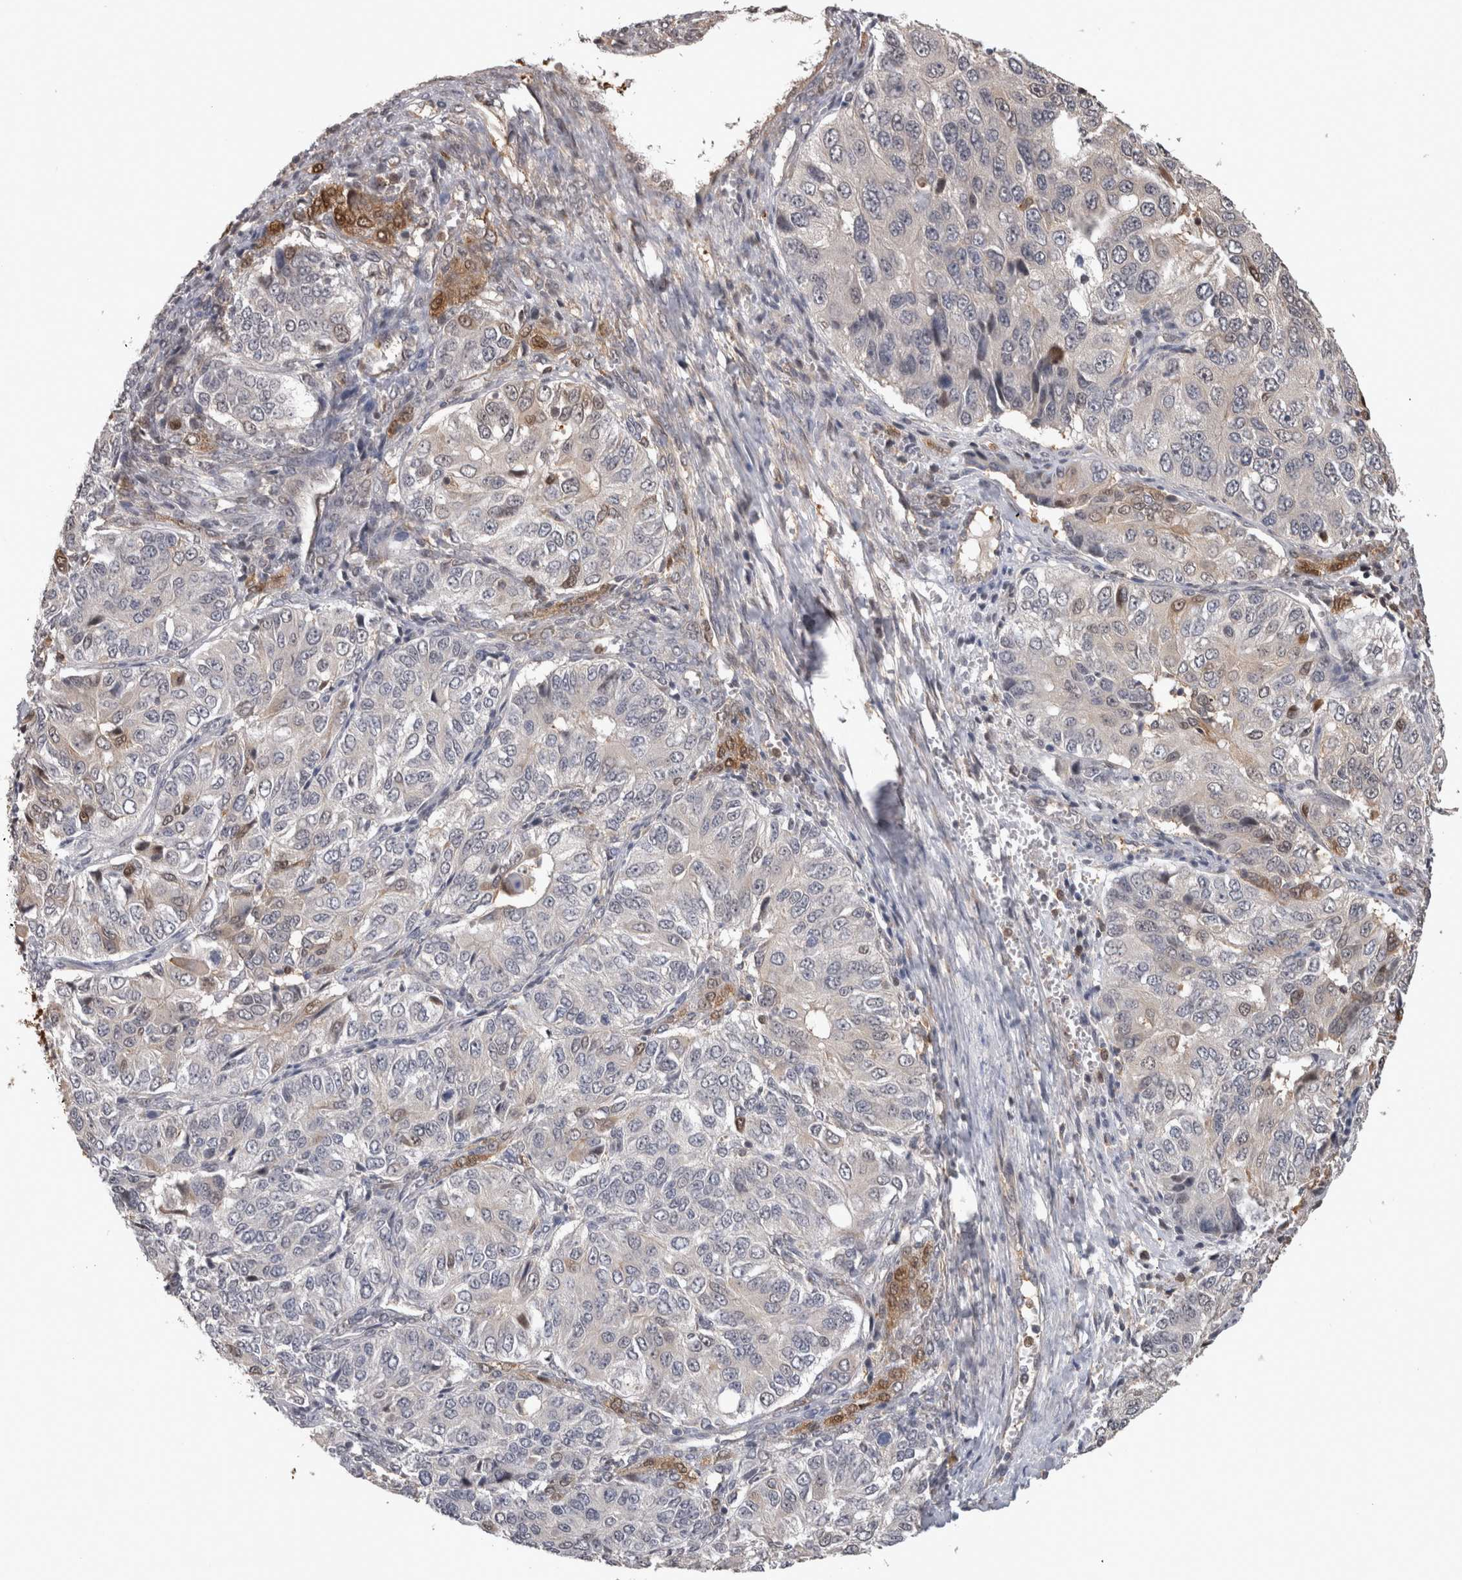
{"staining": {"intensity": "negative", "quantity": "none", "location": "none"}, "tissue": "ovarian cancer", "cell_type": "Tumor cells", "image_type": "cancer", "snomed": [{"axis": "morphology", "description": "Carcinoma, endometroid"}, {"axis": "topography", "description": "Ovary"}], "caption": "High magnification brightfield microscopy of ovarian cancer stained with DAB (brown) and counterstained with hematoxylin (blue): tumor cells show no significant expression. (DAB (3,3'-diaminobenzidine) immunohistochemistry (IHC) with hematoxylin counter stain).", "gene": "USH1G", "patient": {"sex": "female", "age": 51}}